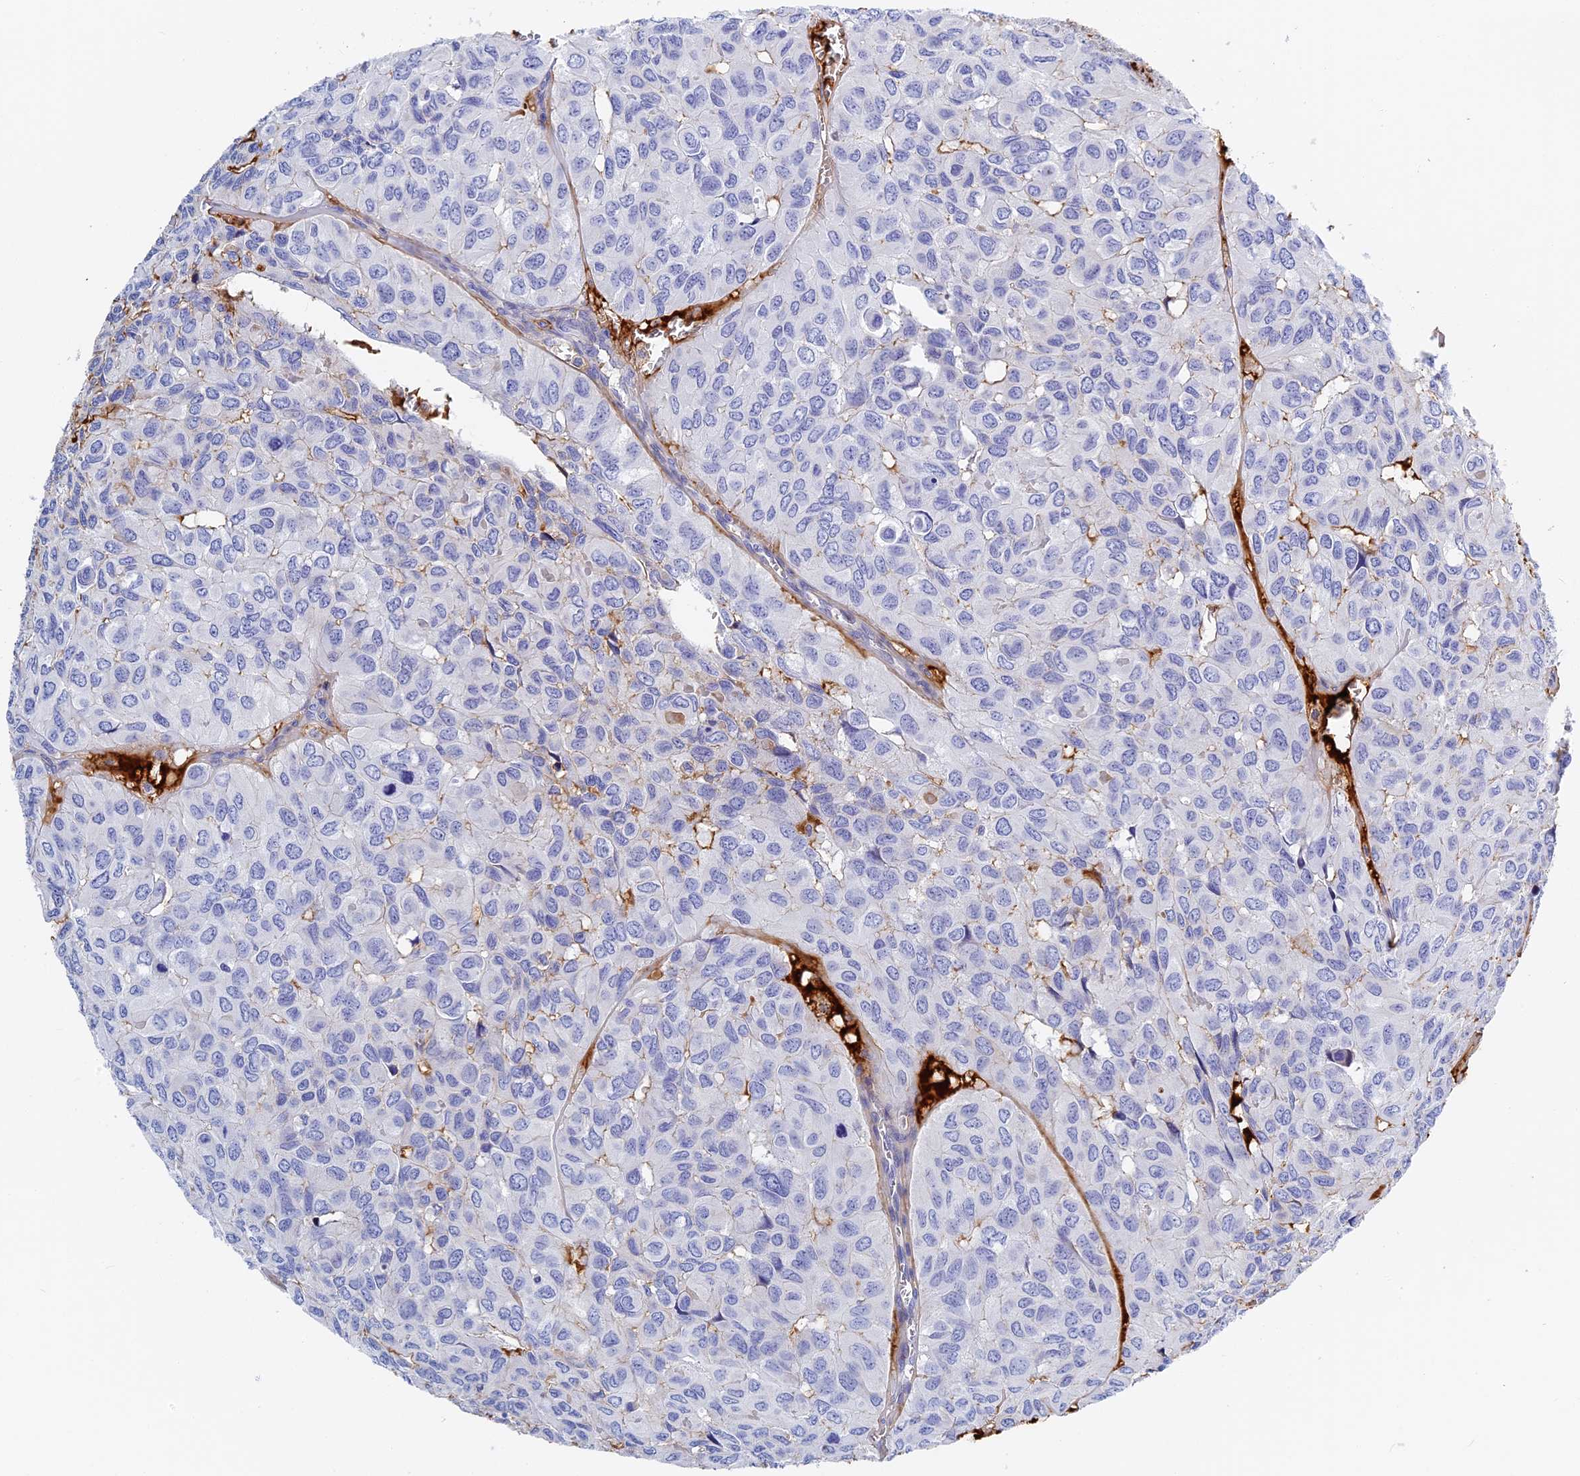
{"staining": {"intensity": "negative", "quantity": "none", "location": "none"}, "tissue": "head and neck cancer", "cell_type": "Tumor cells", "image_type": "cancer", "snomed": [{"axis": "morphology", "description": "Adenocarcinoma, NOS"}, {"axis": "topography", "description": "Salivary gland, NOS"}, {"axis": "topography", "description": "Head-Neck"}], "caption": "Immunohistochemistry image of human adenocarcinoma (head and neck) stained for a protein (brown), which reveals no positivity in tumor cells. (Brightfield microscopy of DAB (3,3'-diaminobenzidine) IHC at high magnification).", "gene": "ITIH1", "patient": {"sex": "female", "age": 76}}